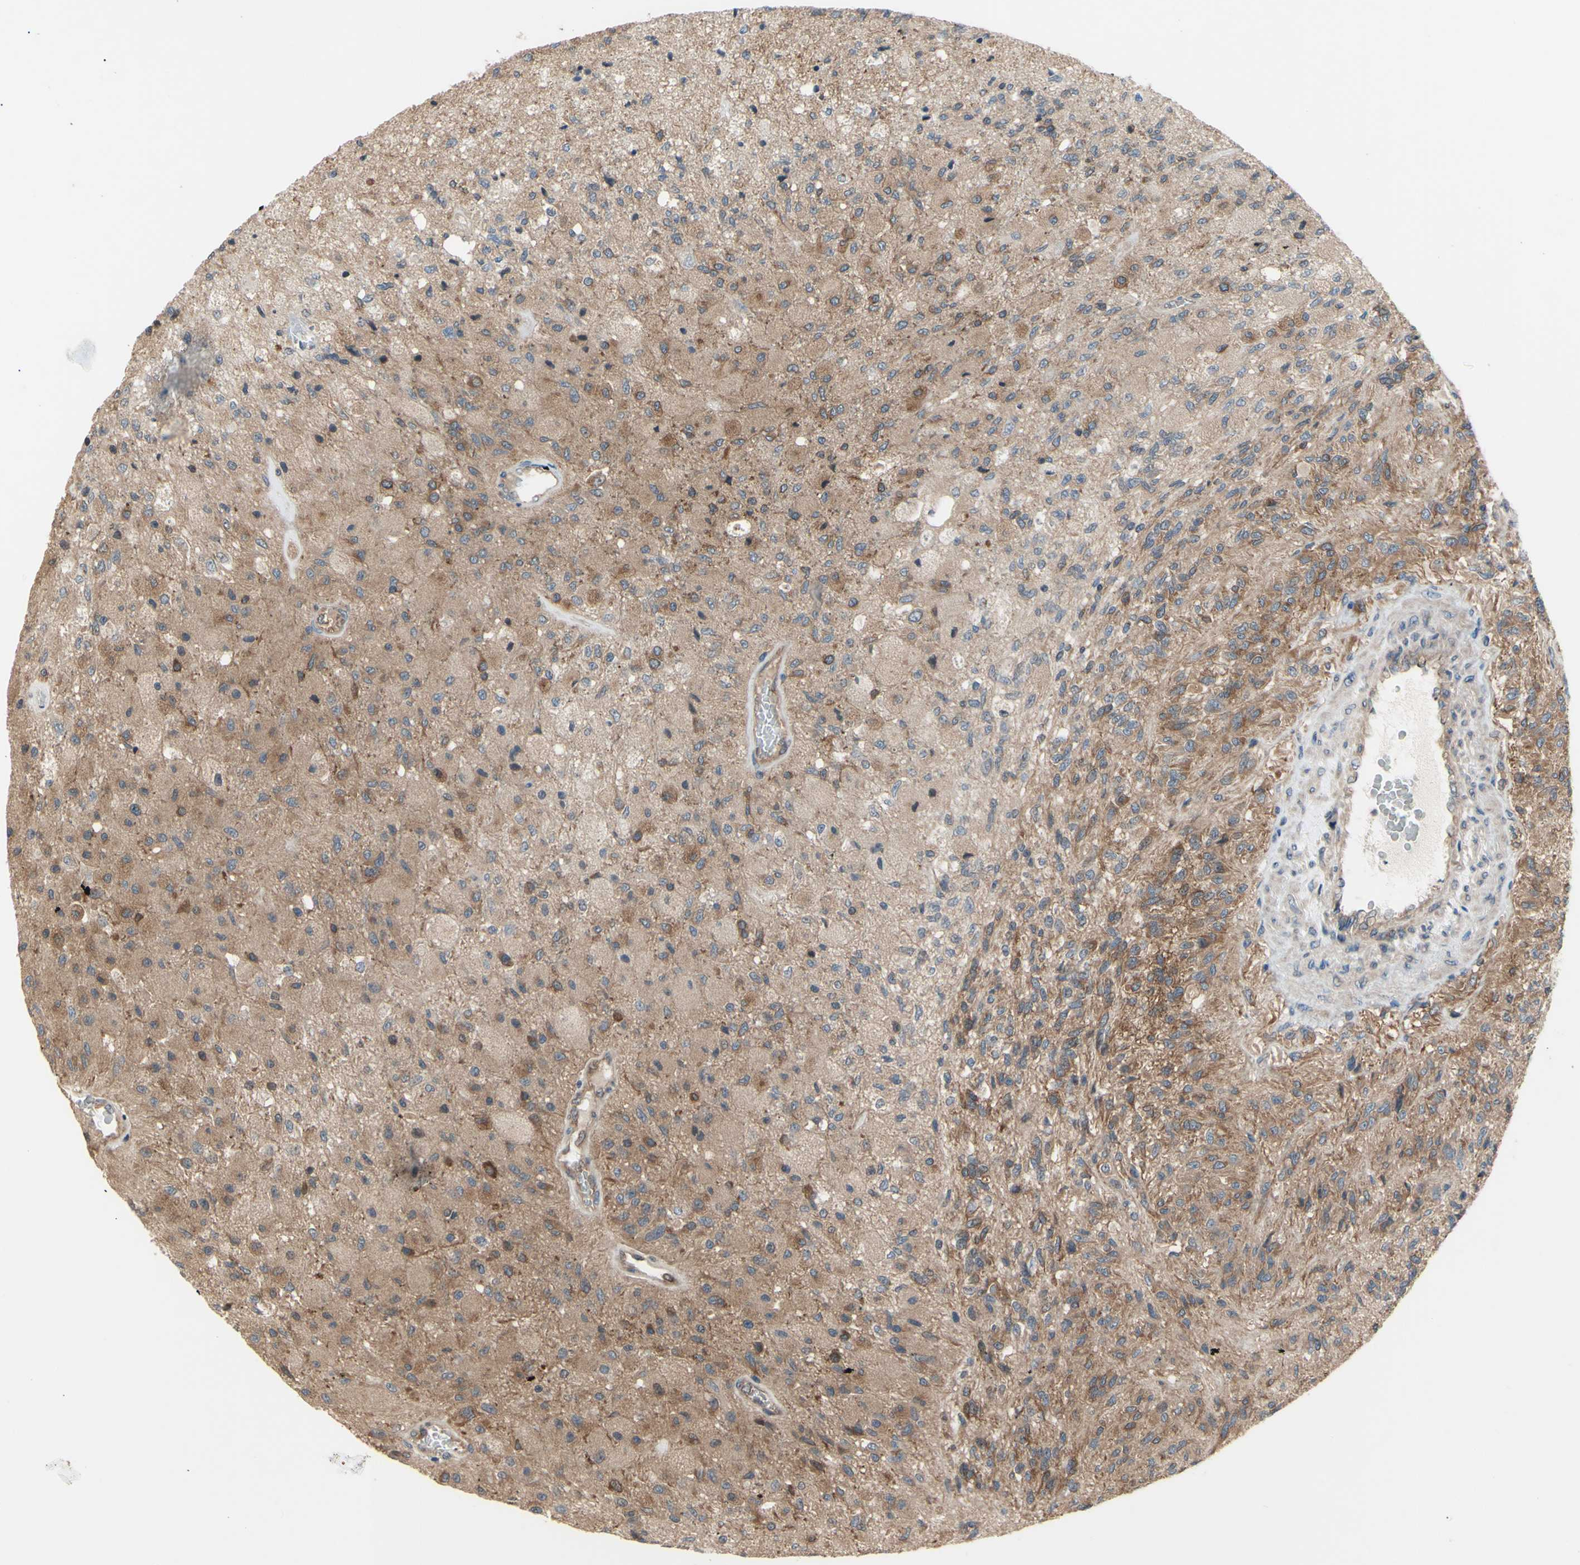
{"staining": {"intensity": "moderate", "quantity": ">75%", "location": "cytoplasmic/membranous"}, "tissue": "glioma", "cell_type": "Tumor cells", "image_type": "cancer", "snomed": [{"axis": "morphology", "description": "Normal tissue, NOS"}, {"axis": "morphology", "description": "Glioma, malignant, High grade"}, {"axis": "topography", "description": "Cerebral cortex"}], "caption": "This photomicrograph demonstrates immunohistochemistry staining of glioma, with medium moderate cytoplasmic/membranous expression in about >75% of tumor cells.", "gene": "DYNLRB1", "patient": {"sex": "male", "age": 77}}